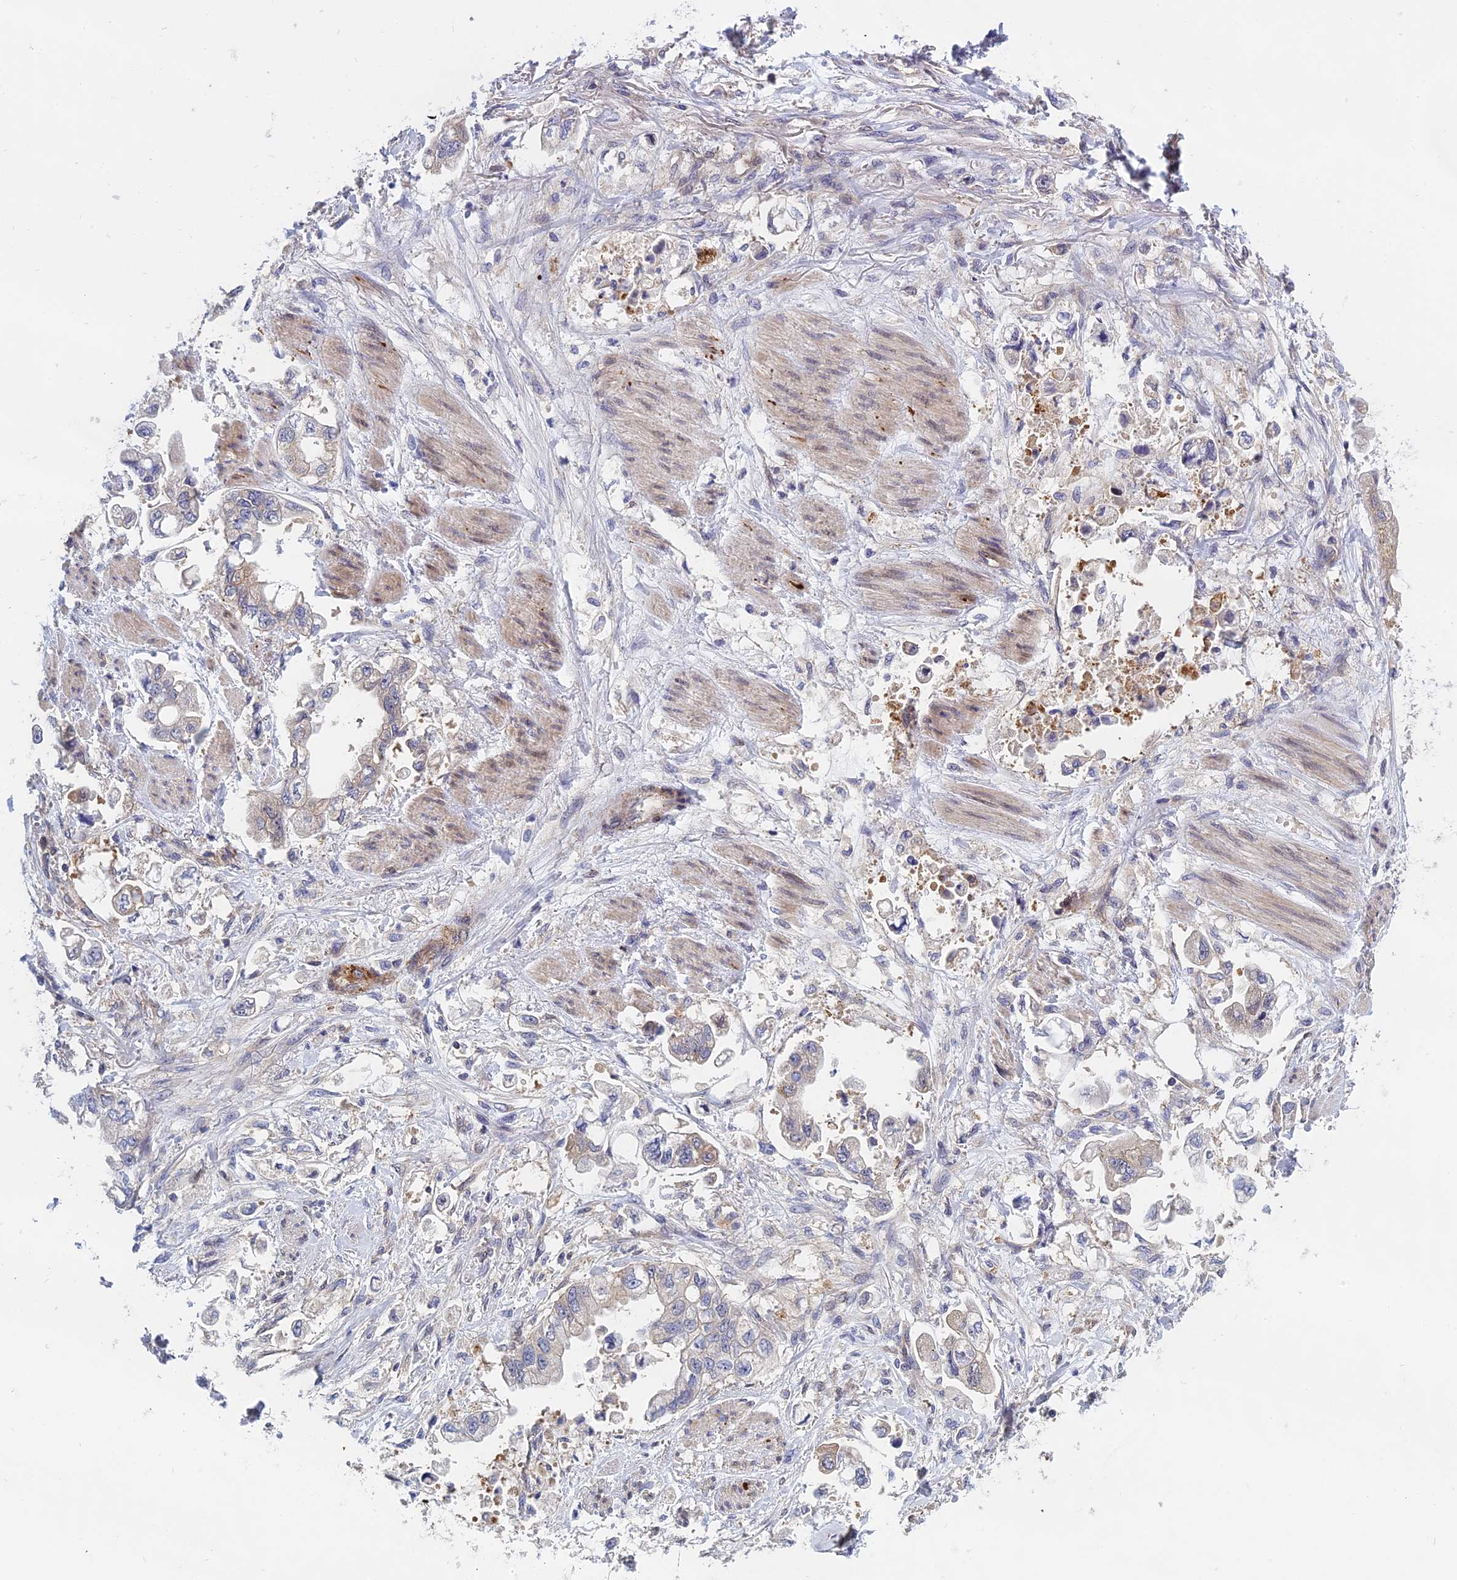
{"staining": {"intensity": "negative", "quantity": "none", "location": "none"}, "tissue": "stomach cancer", "cell_type": "Tumor cells", "image_type": "cancer", "snomed": [{"axis": "morphology", "description": "Adenocarcinoma, NOS"}, {"axis": "topography", "description": "Stomach"}], "caption": "An immunohistochemistry (IHC) micrograph of stomach cancer (adenocarcinoma) is shown. There is no staining in tumor cells of stomach cancer (adenocarcinoma).", "gene": "NAA10", "patient": {"sex": "male", "age": 62}}